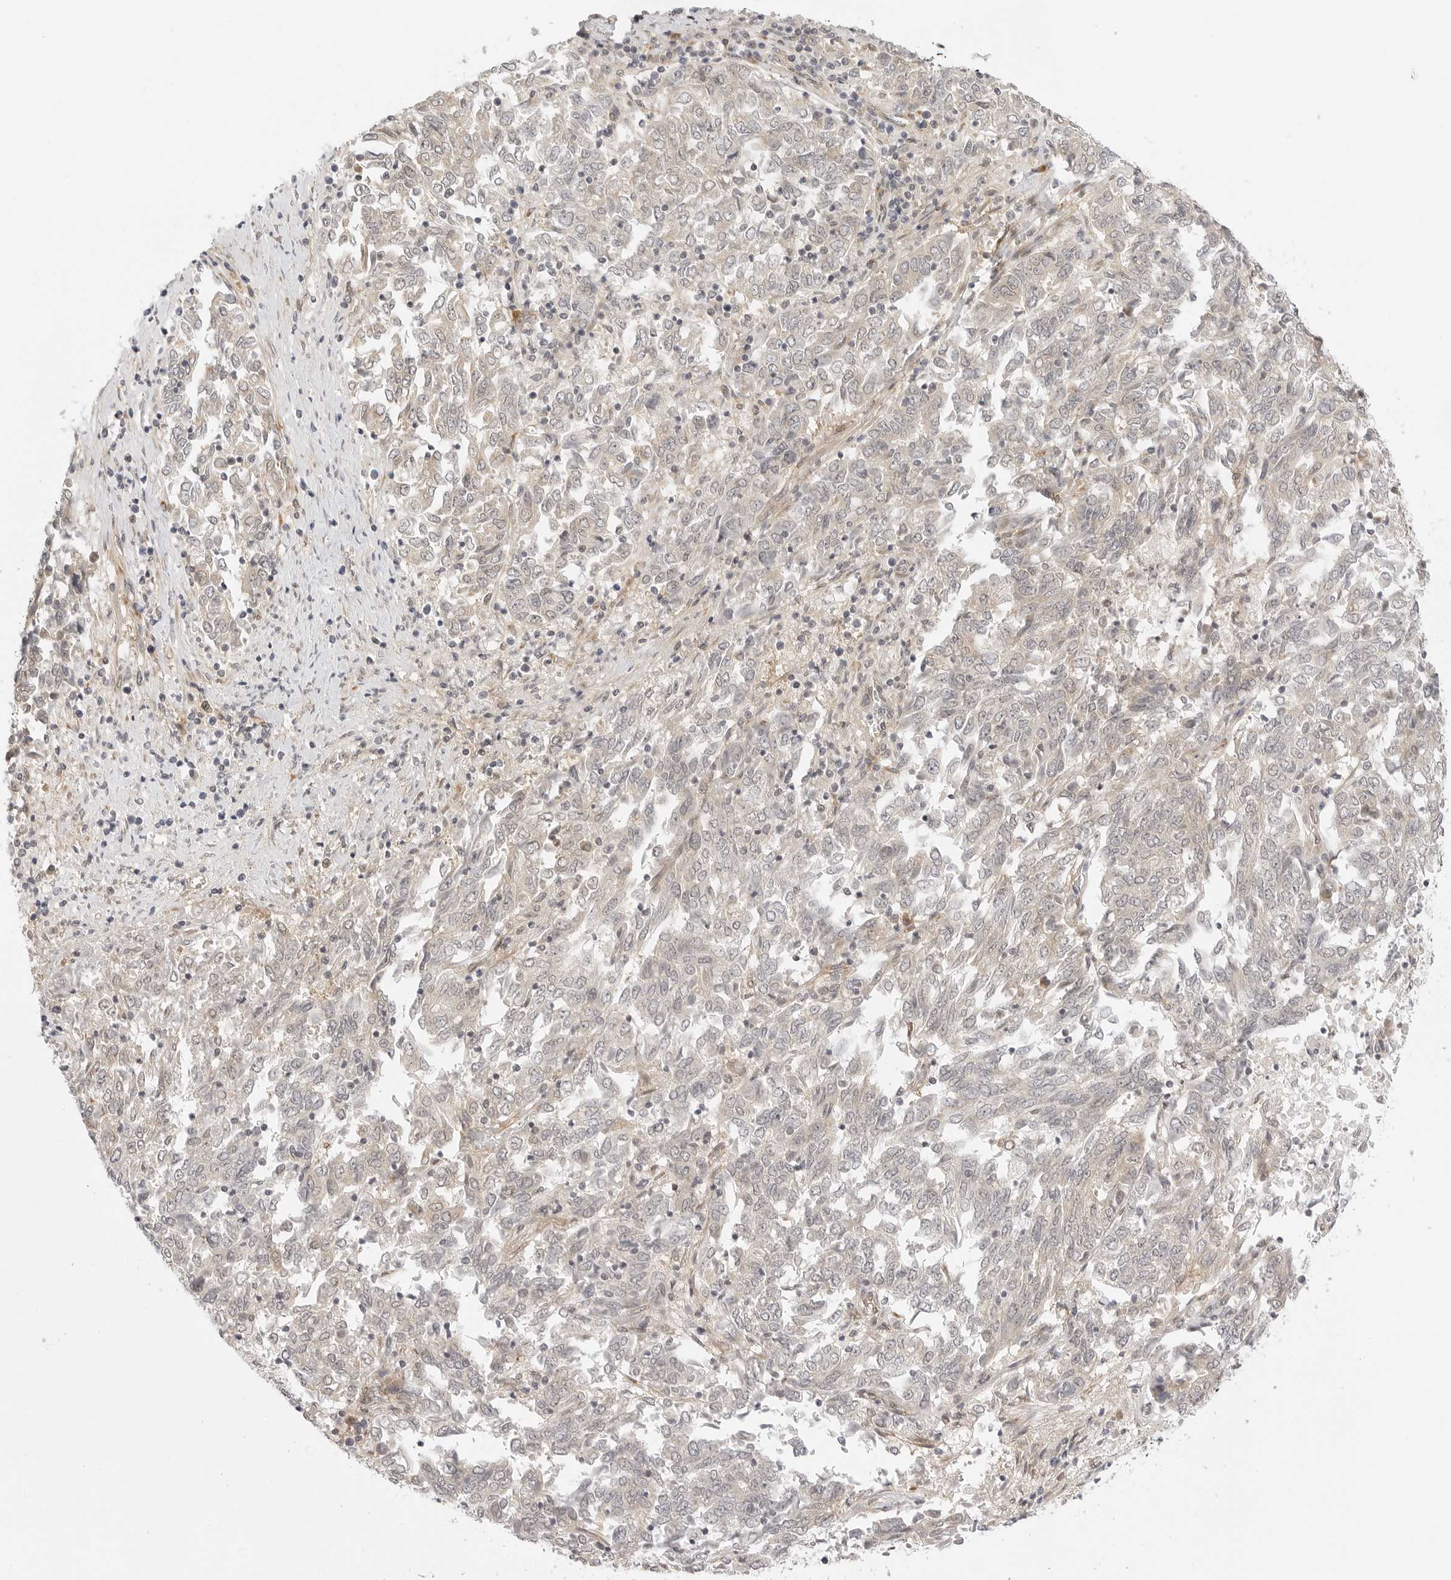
{"staining": {"intensity": "negative", "quantity": "none", "location": "none"}, "tissue": "endometrial cancer", "cell_type": "Tumor cells", "image_type": "cancer", "snomed": [{"axis": "morphology", "description": "Adenocarcinoma, NOS"}, {"axis": "topography", "description": "Endometrium"}], "caption": "This image is of endometrial cancer (adenocarcinoma) stained with IHC to label a protein in brown with the nuclei are counter-stained blue. There is no positivity in tumor cells.", "gene": "TCP1", "patient": {"sex": "female", "age": 80}}